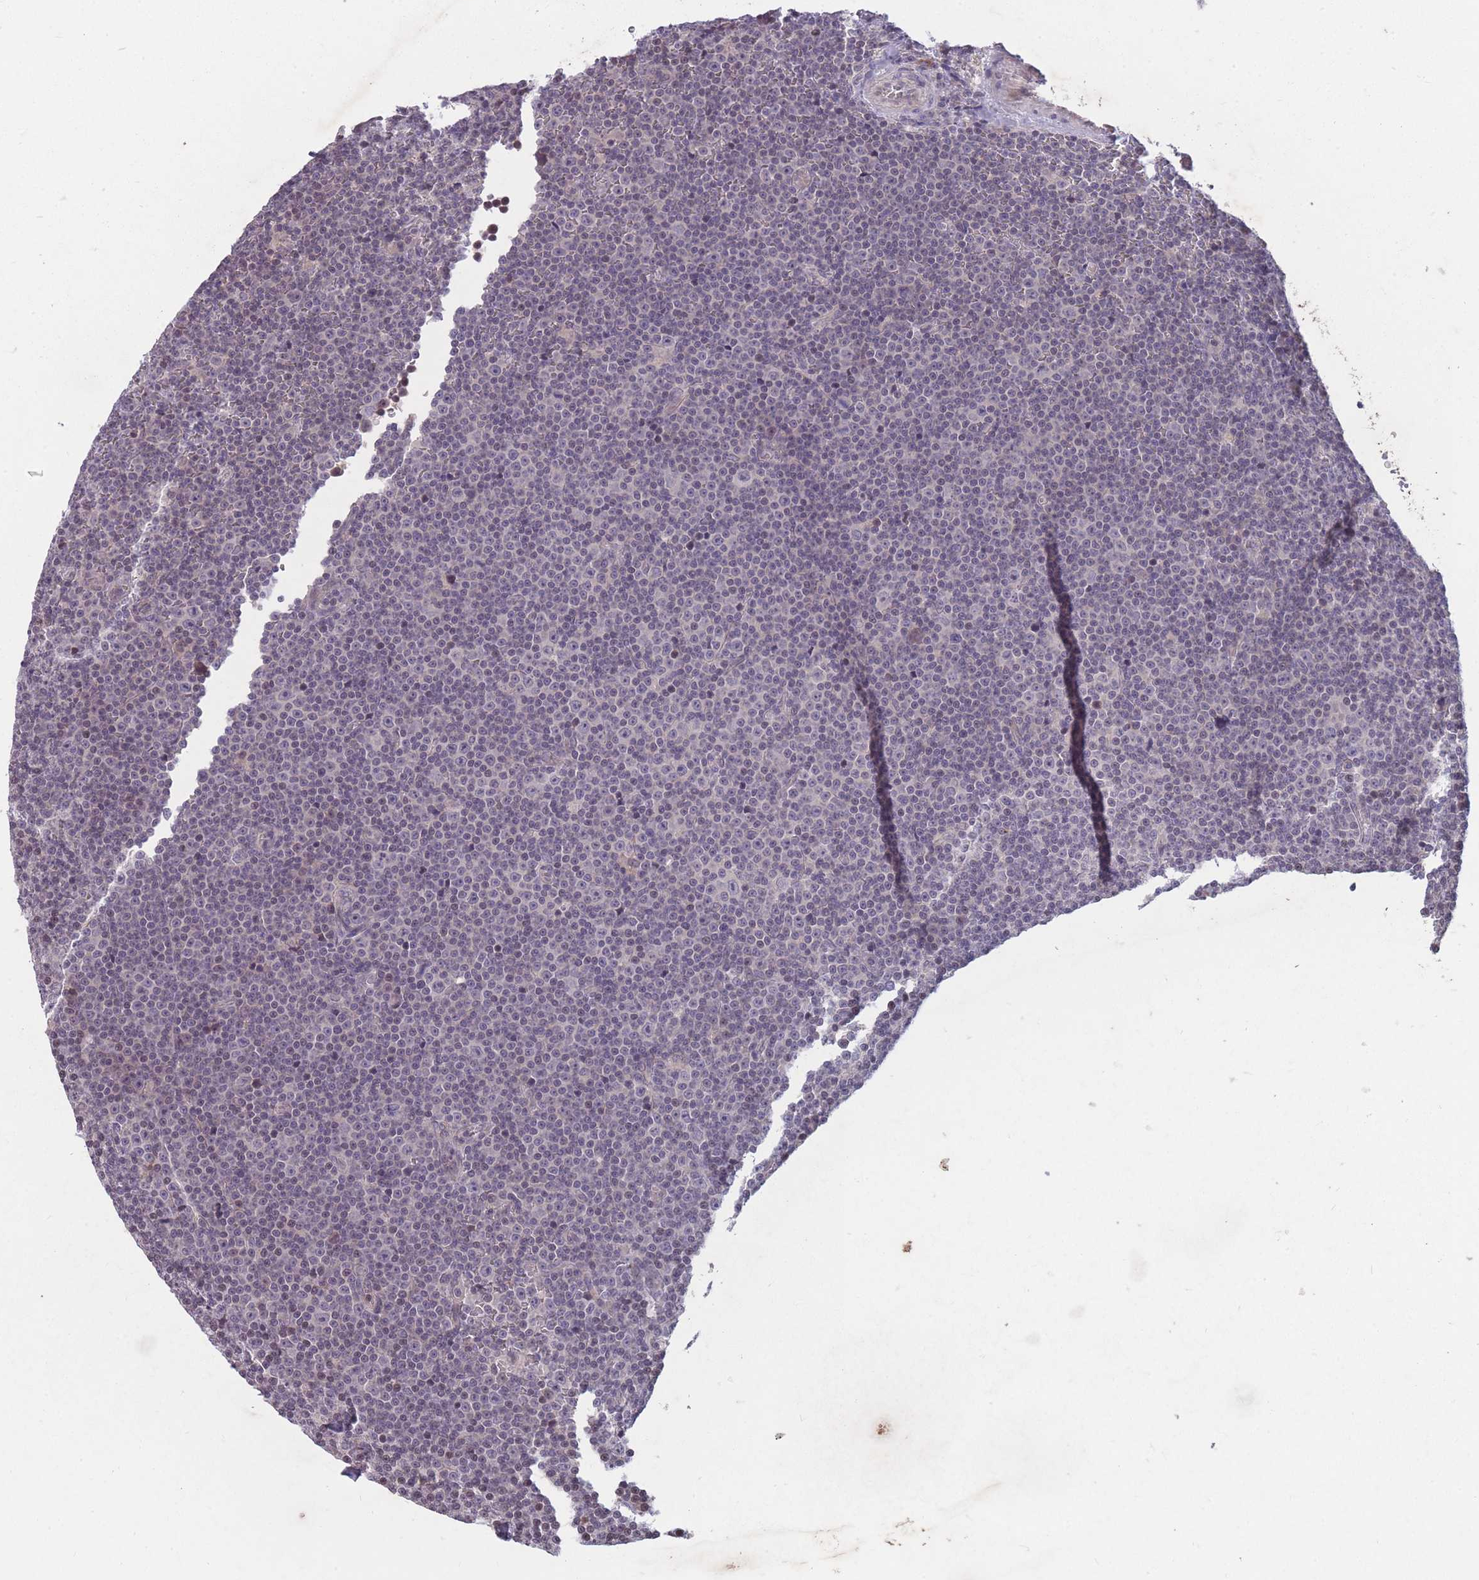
{"staining": {"intensity": "negative", "quantity": "none", "location": "none"}, "tissue": "lymphoma", "cell_type": "Tumor cells", "image_type": "cancer", "snomed": [{"axis": "morphology", "description": "Malignant lymphoma, non-Hodgkin's type, Low grade"}, {"axis": "topography", "description": "Lymph node"}], "caption": "Tumor cells show no significant positivity in lymphoma.", "gene": "GGT5", "patient": {"sex": "female", "age": 67}}